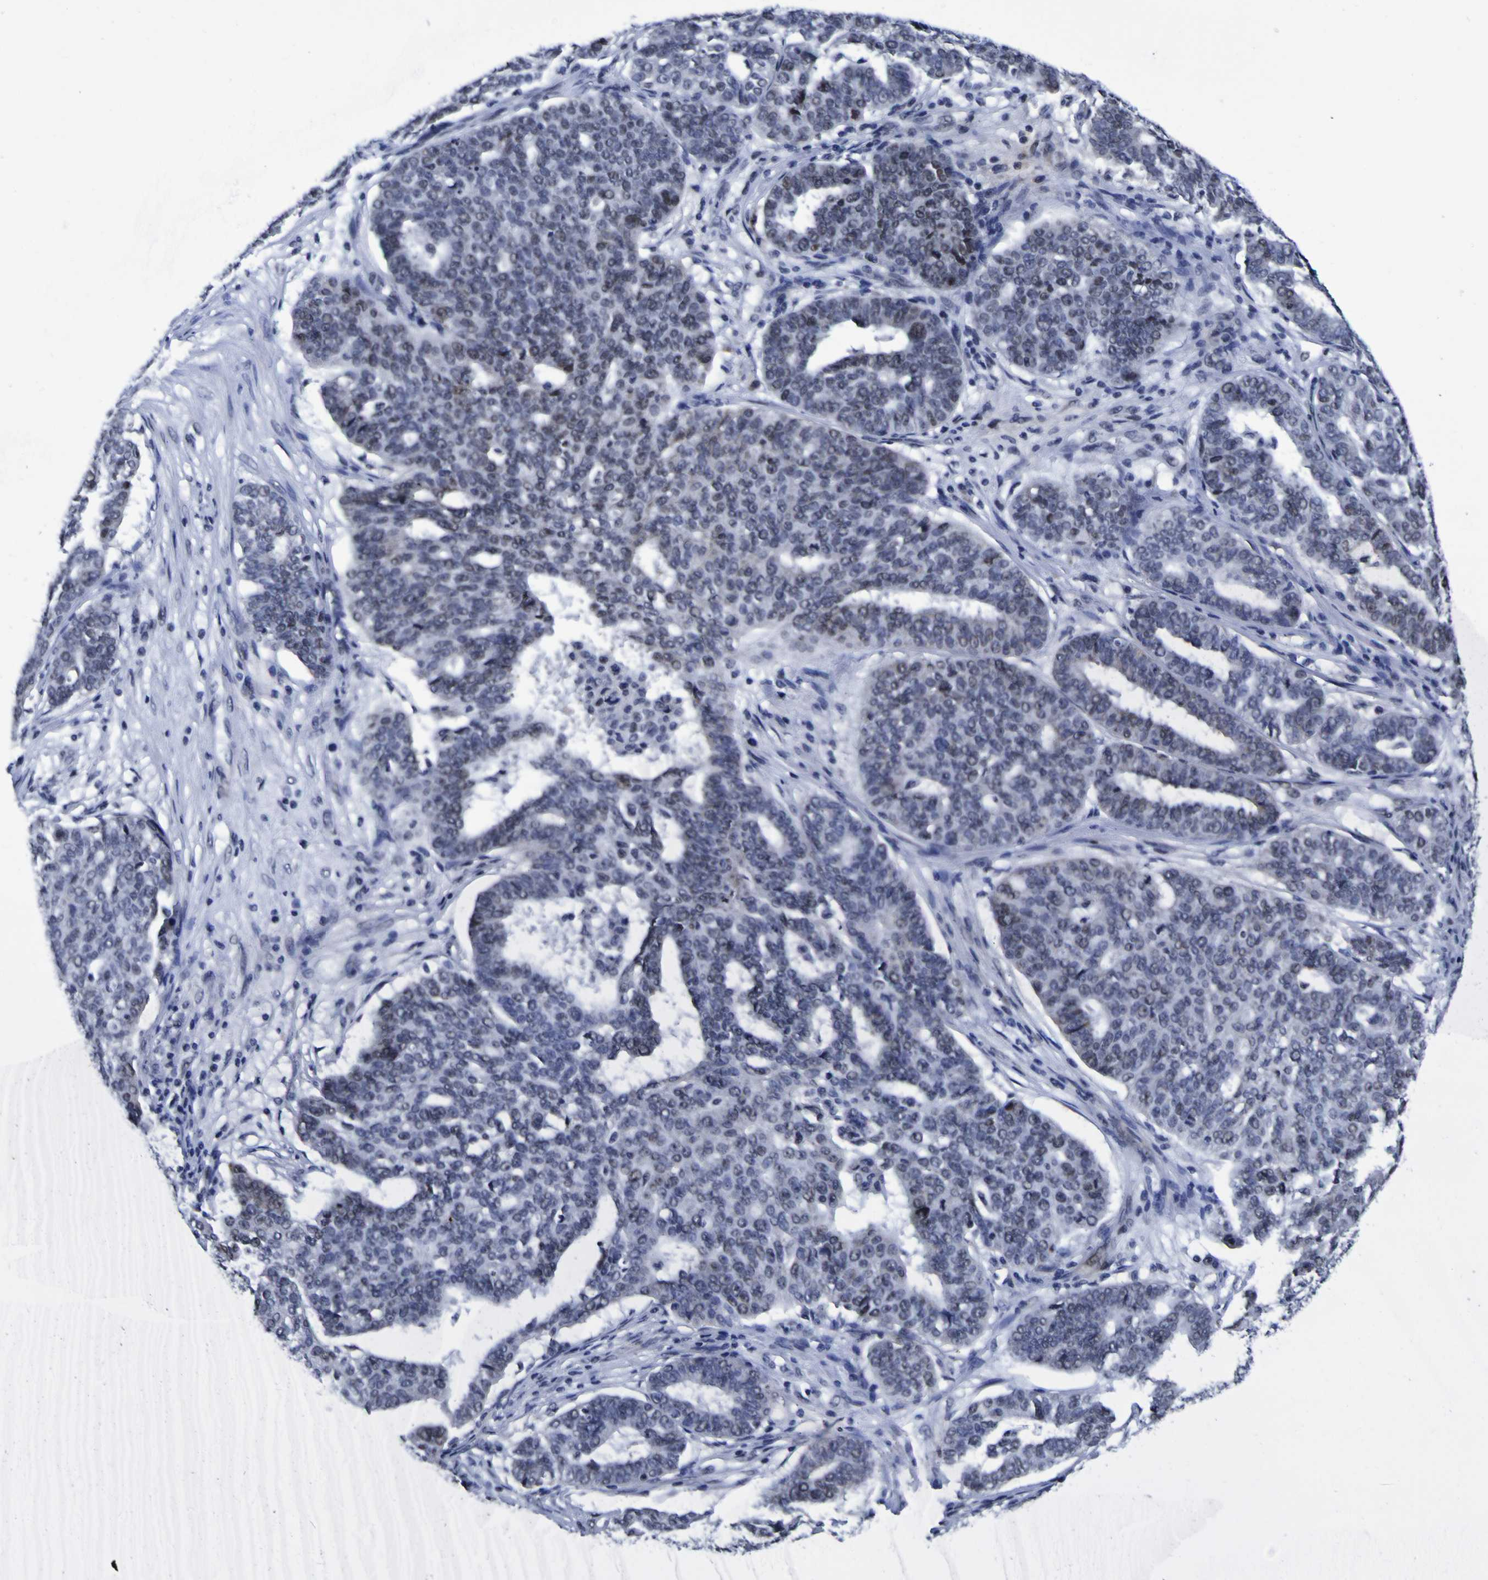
{"staining": {"intensity": "weak", "quantity": "<25%", "location": "nuclear"}, "tissue": "ovarian cancer", "cell_type": "Tumor cells", "image_type": "cancer", "snomed": [{"axis": "morphology", "description": "Cystadenocarcinoma, serous, NOS"}, {"axis": "topography", "description": "Ovary"}], "caption": "Tumor cells are negative for brown protein staining in ovarian cancer (serous cystadenocarcinoma).", "gene": "MBD3", "patient": {"sex": "female", "age": 59}}